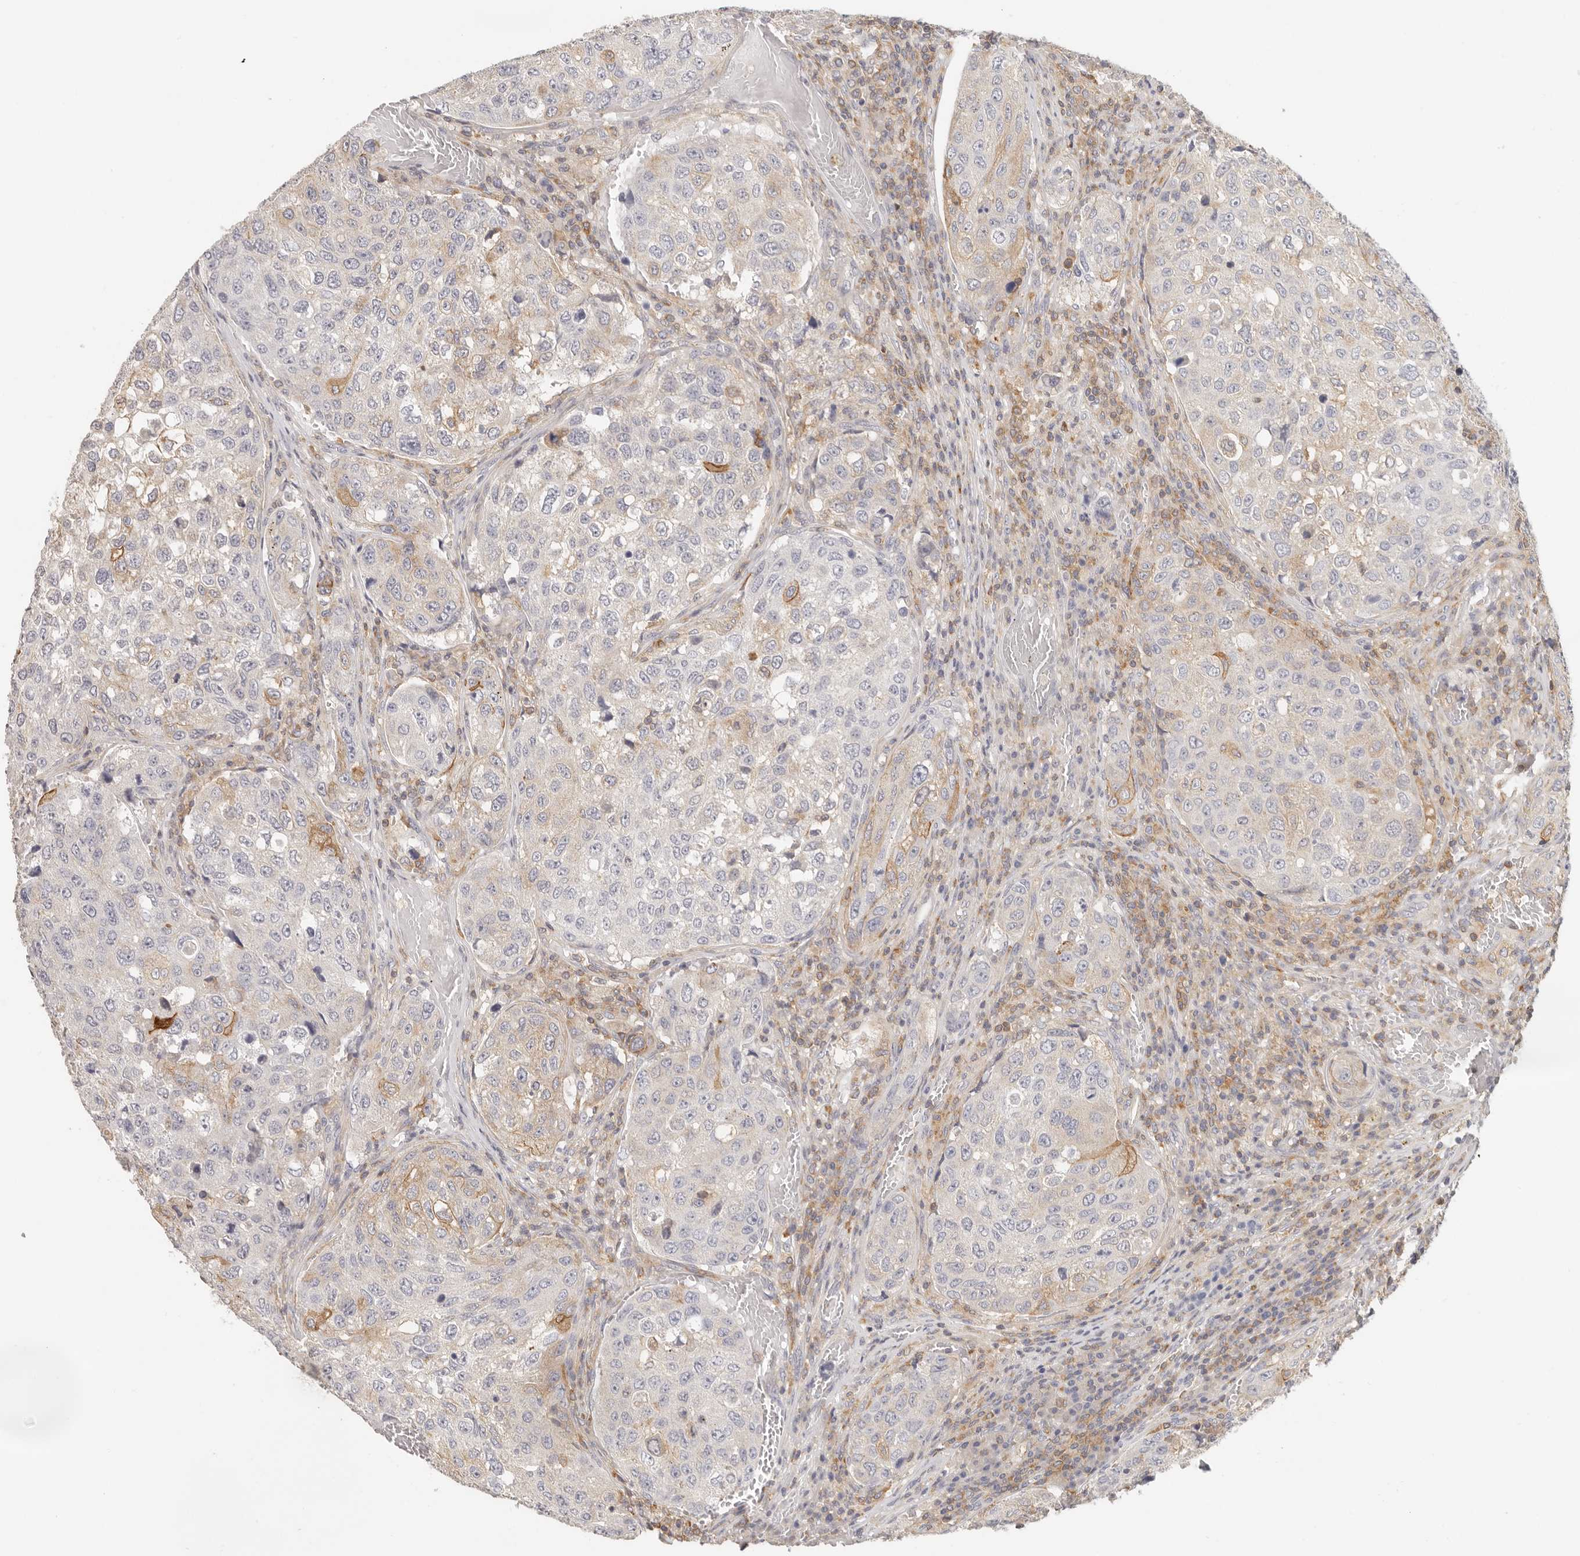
{"staining": {"intensity": "moderate", "quantity": "<25%", "location": "cytoplasmic/membranous"}, "tissue": "urothelial cancer", "cell_type": "Tumor cells", "image_type": "cancer", "snomed": [{"axis": "morphology", "description": "Urothelial carcinoma, High grade"}, {"axis": "topography", "description": "Lymph node"}, {"axis": "topography", "description": "Urinary bladder"}], "caption": "Immunohistochemistry (IHC) of urothelial carcinoma (high-grade) shows low levels of moderate cytoplasmic/membranous staining in approximately <25% of tumor cells.", "gene": "ANXA9", "patient": {"sex": "male", "age": 51}}